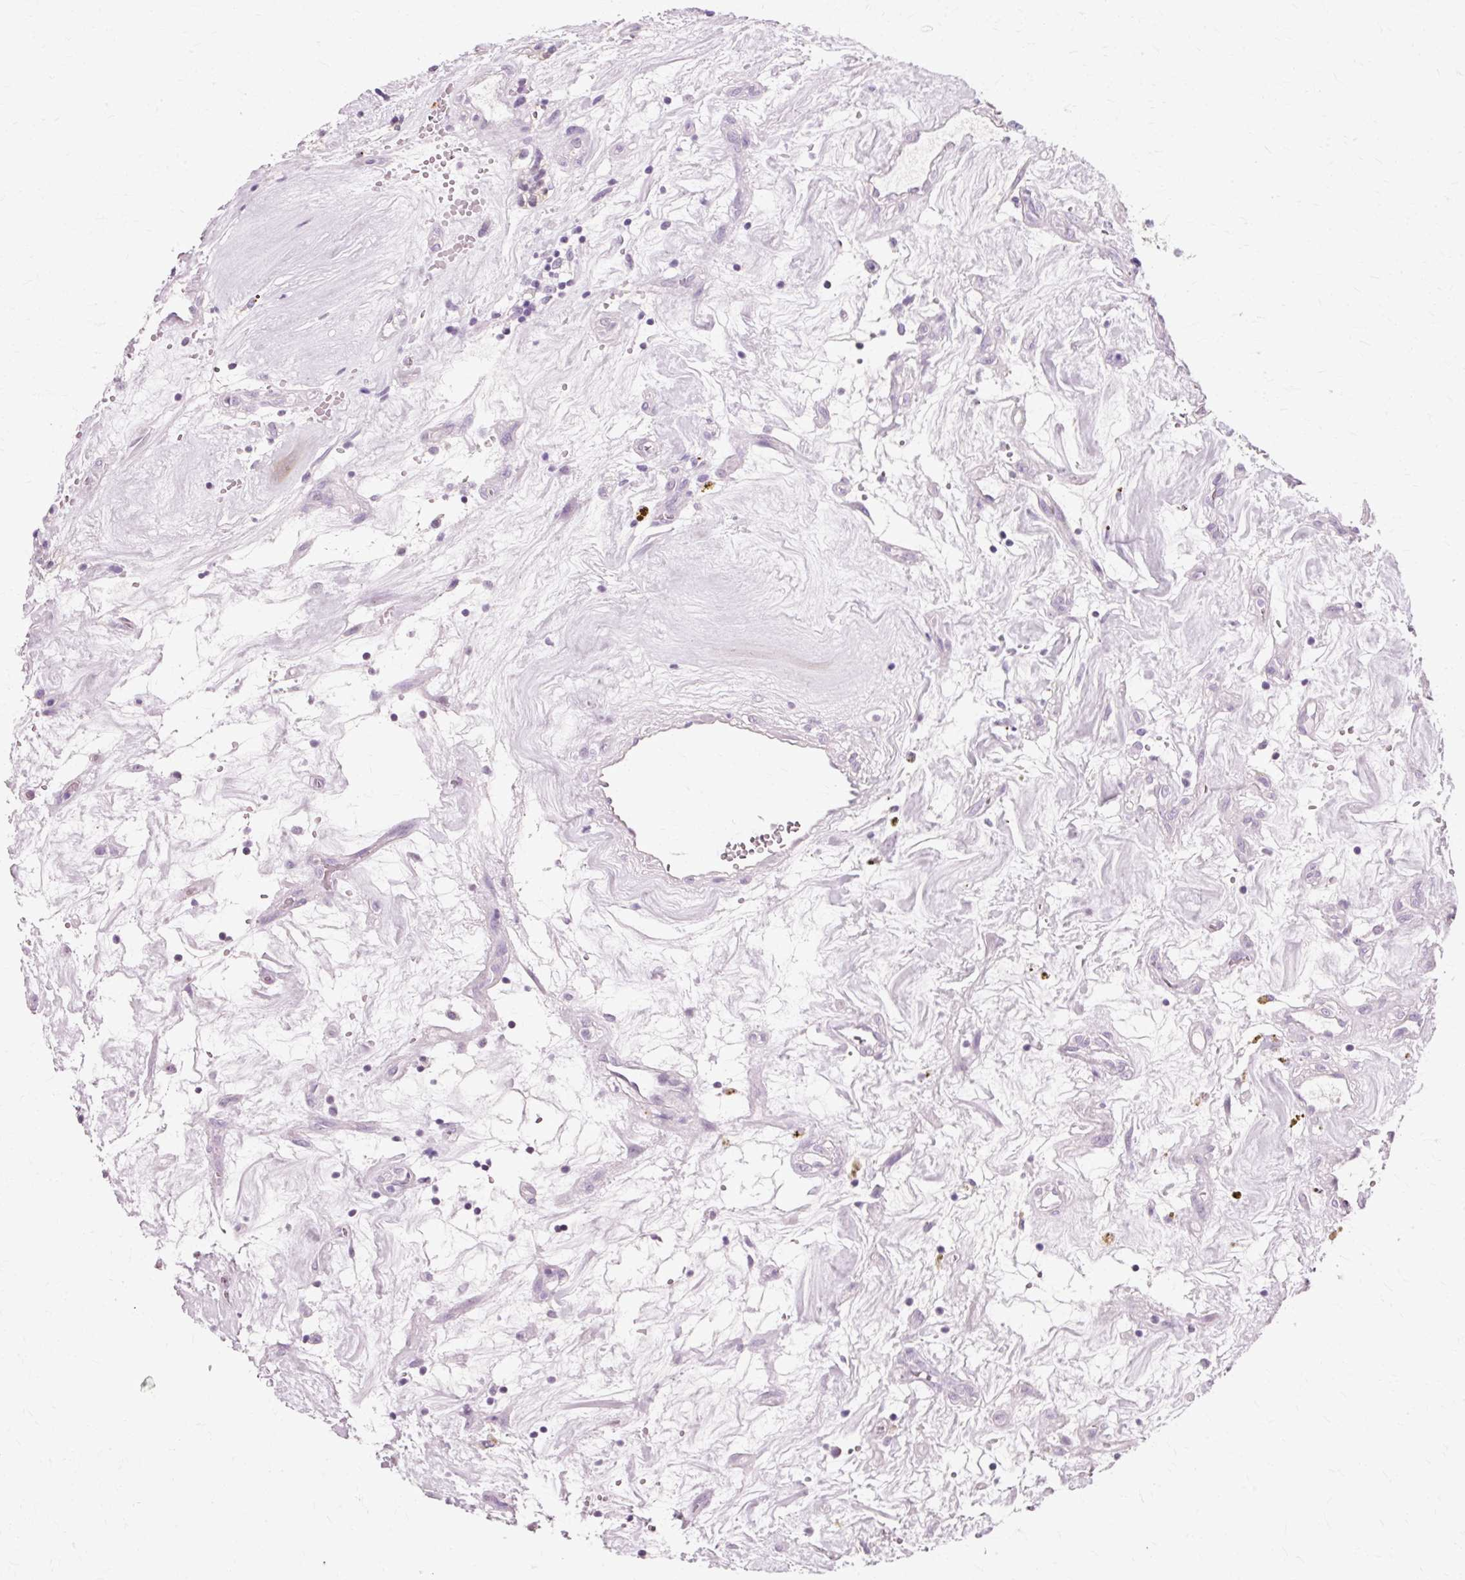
{"staining": {"intensity": "negative", "quantity": "none", "location": "none"}, "tissue": "renal cancer", "cell_type": "Tumor cells", "image_type": "cancer", "snomed": [{"axis": "morphology", "description": "Adenocarcinoma, NOS"}, {"axis": "topography", "description": "Kidney"}], "caption": "This is an immunohistochemistry (IHC) photomicrograph of human renal cancer. There is no staining in tumor cells.", "gene": "VN1R2", "patient": {"sex": "female", "age": 57}}